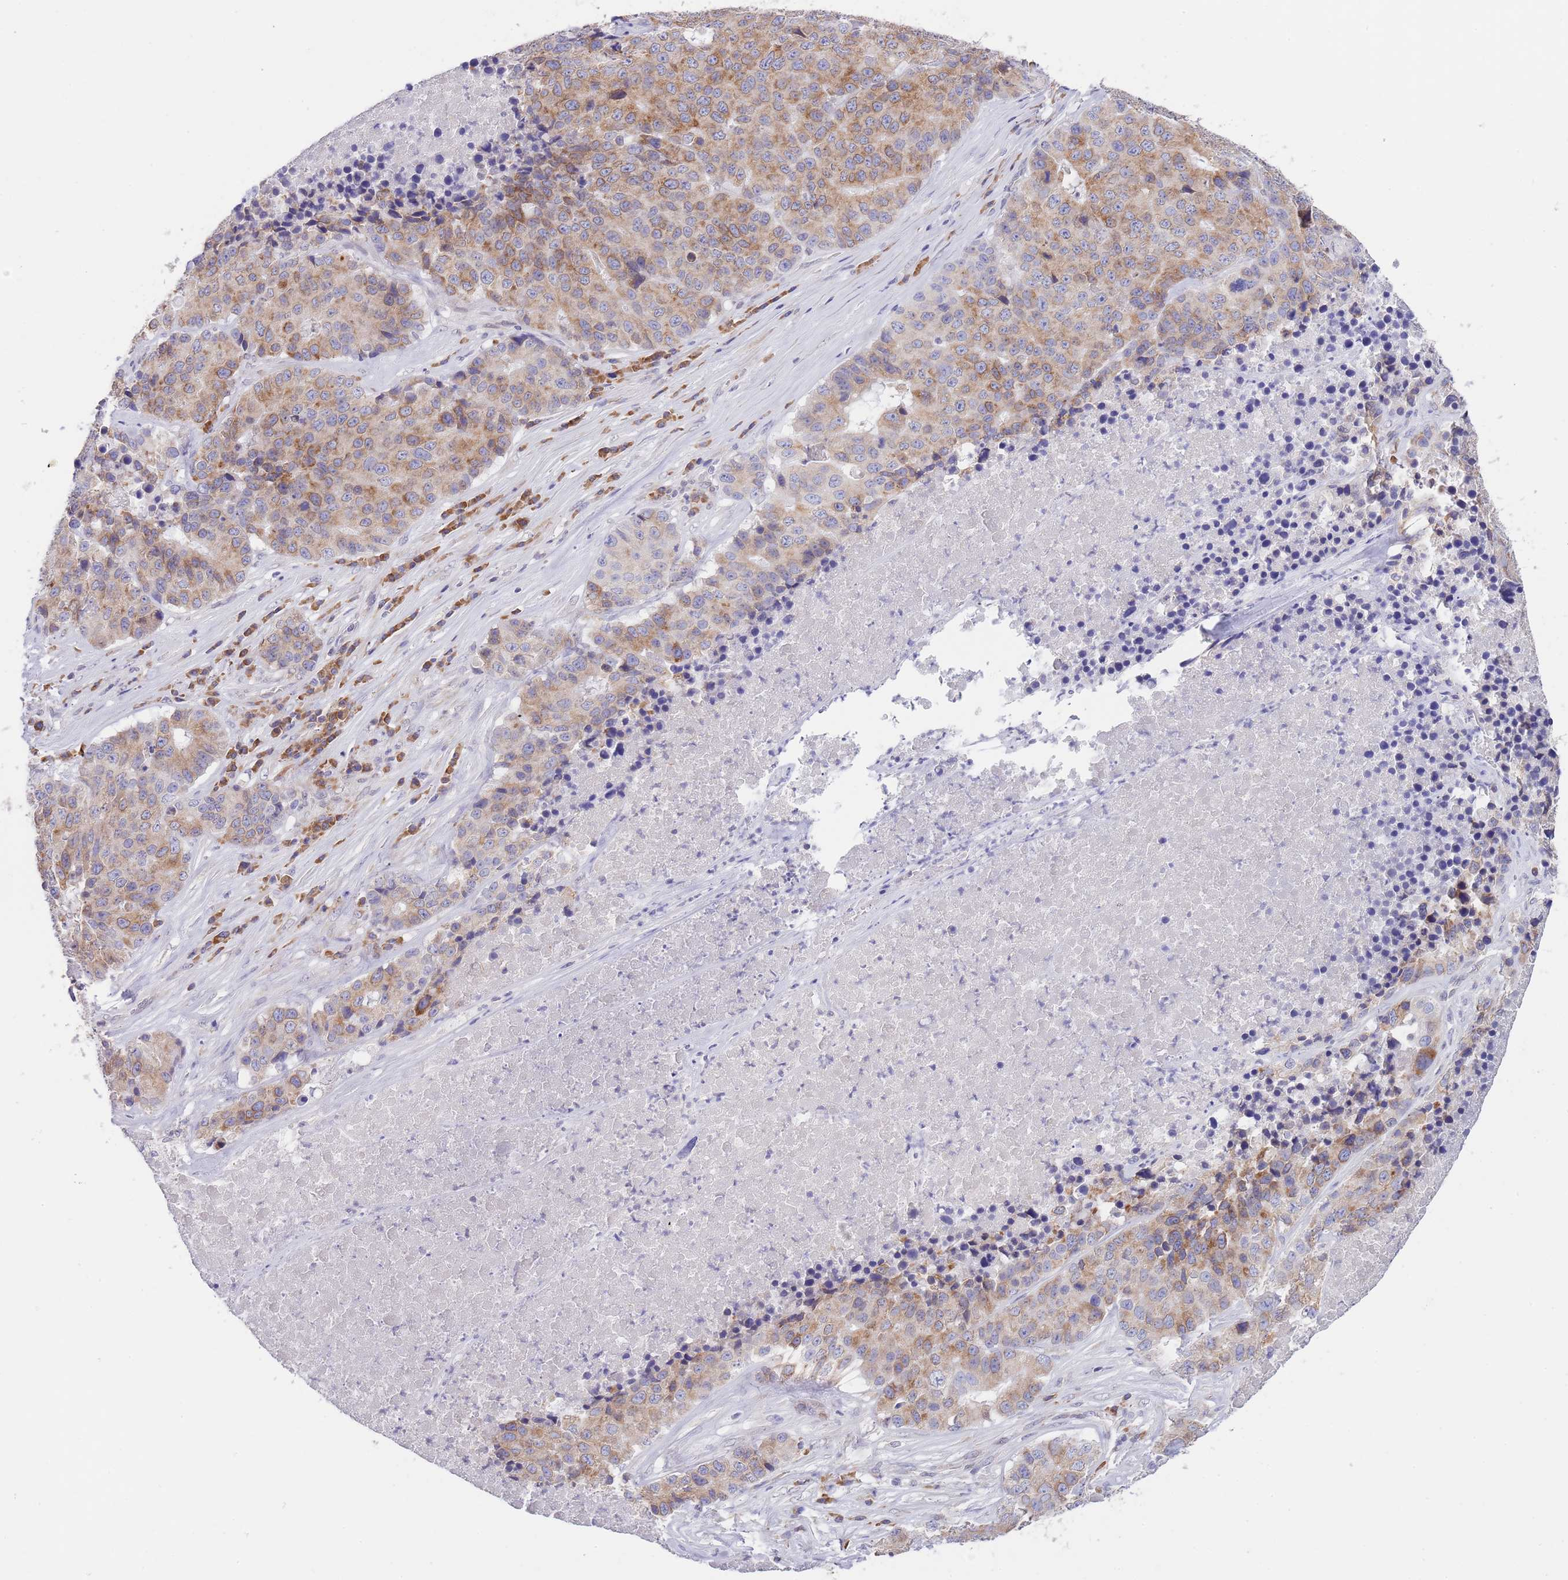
{"staining": {"intensity": "moderate", "quantity": ">75%", "location": "cytoplasmic/membranous"}, "tissue": "stomach cancer", "cell_type": "Tumor cells", "image_type": "cancer", "snomed": [{"axis": "morphology", "description": "Adenocarcinoma, NOS"}, {"axis": "topography", "description": "Stomach"}], "caption": "Brown immunohistochemical staining in human stomach cancer displays moderate cytoplasmic/membranous staining in about >75% of tumor cells.", "gene": "EBPL", "patient": {"sex": "male", "age": 71}}